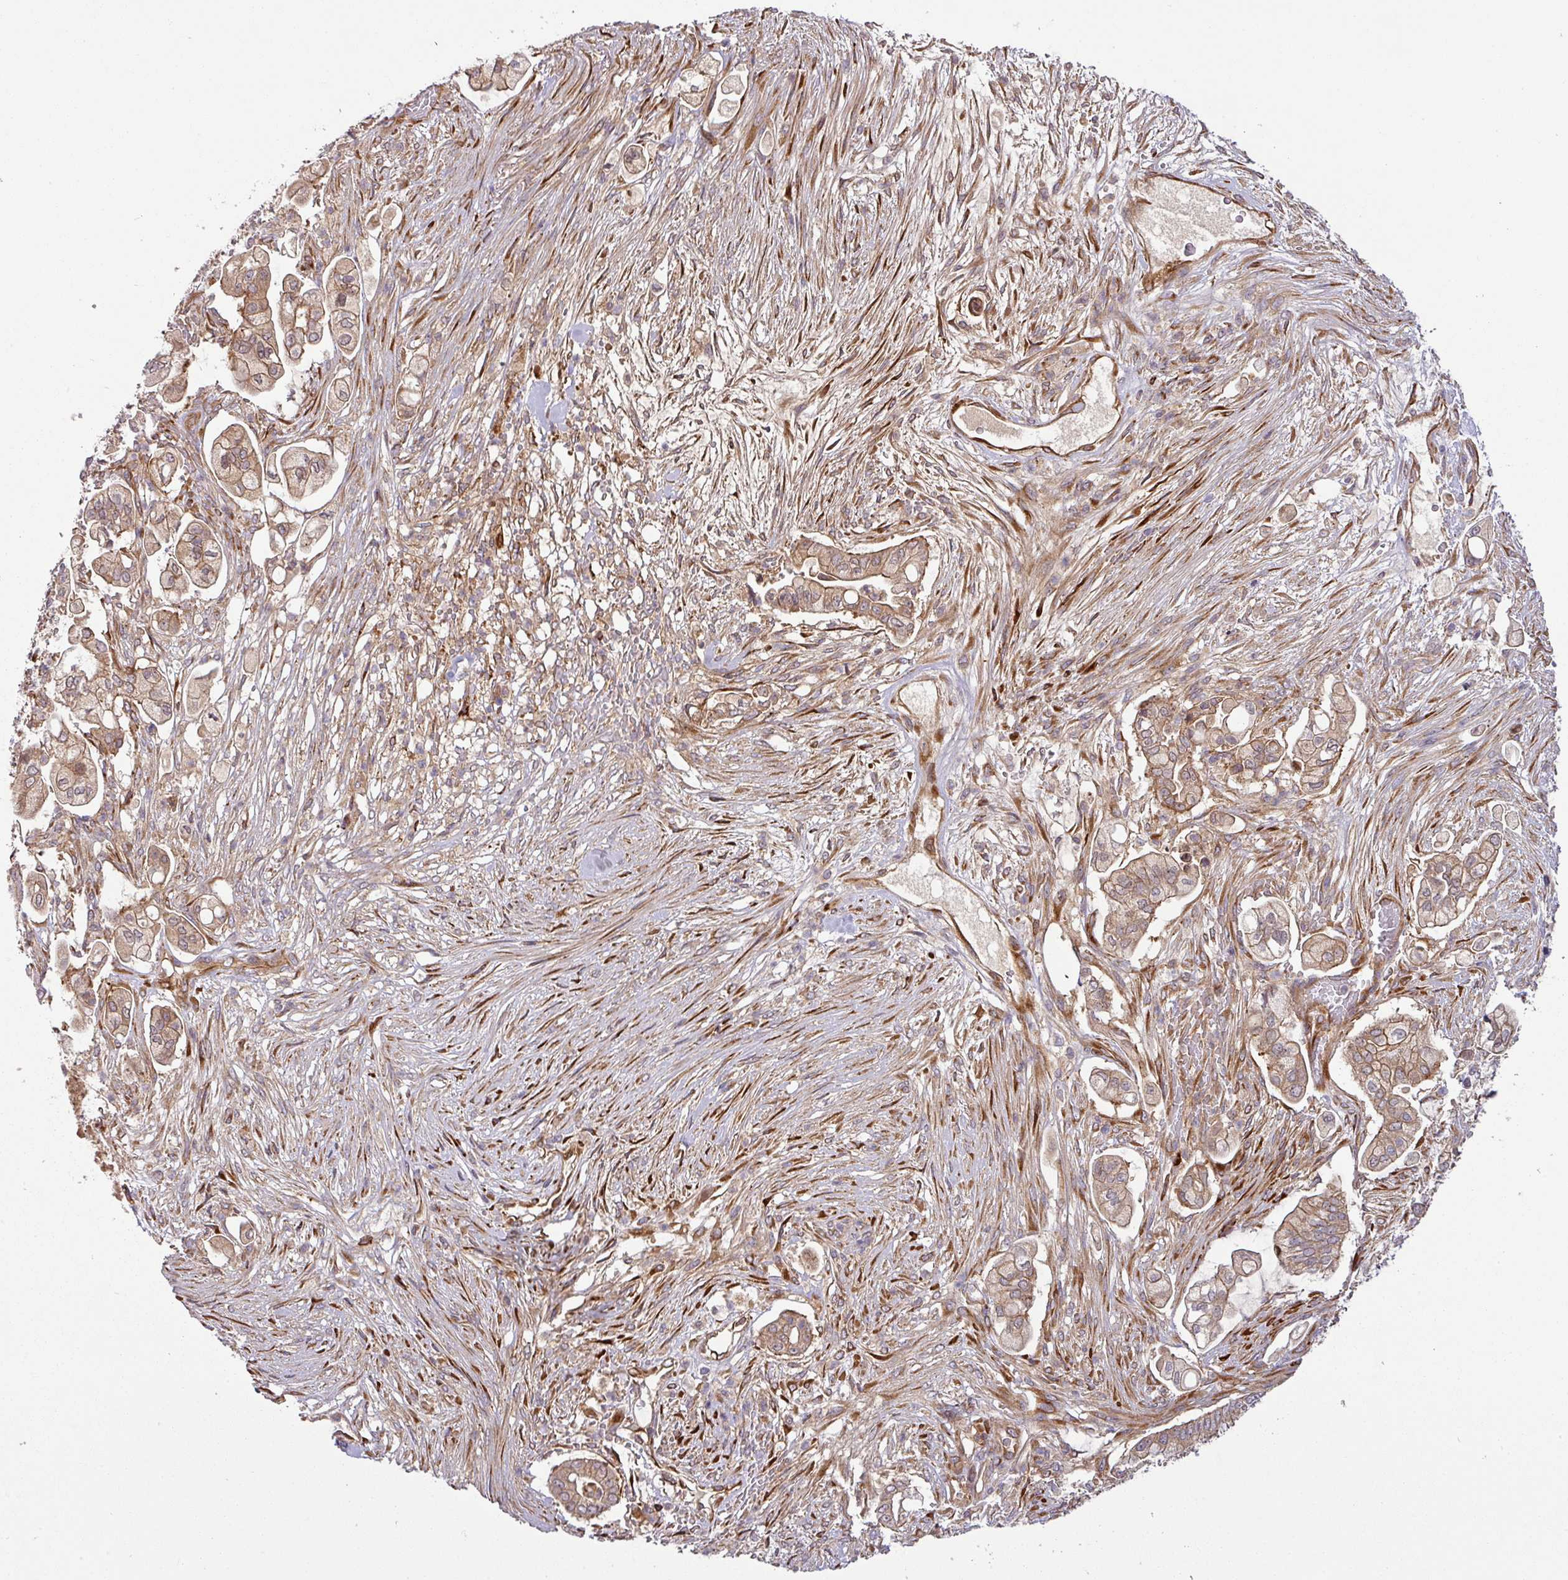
{"staining": {"intensity": "moderate", "quantity": ">75%", "location": "cytoplasmic/membranous"}, "tissue": "pancreatic cancer", "cell_type": "Tumor cells", "image_type": "cancer", "snomed": [{"axis": "morphology", "description": "Adenocarcinoma, NOS"}, {"axis": "topography", "description": "Pancreas"}], "caption": "Immunohistochemistry image of human pancreatic cancer (adenocarcinoma) stained for a protein (brown), which demonstrates medium levels of moderate cytoplasmic/membranous expression in approximately >75% of tumor cells.", "gene": "ART1", "patient": {"sex": "female", "age": 69}}